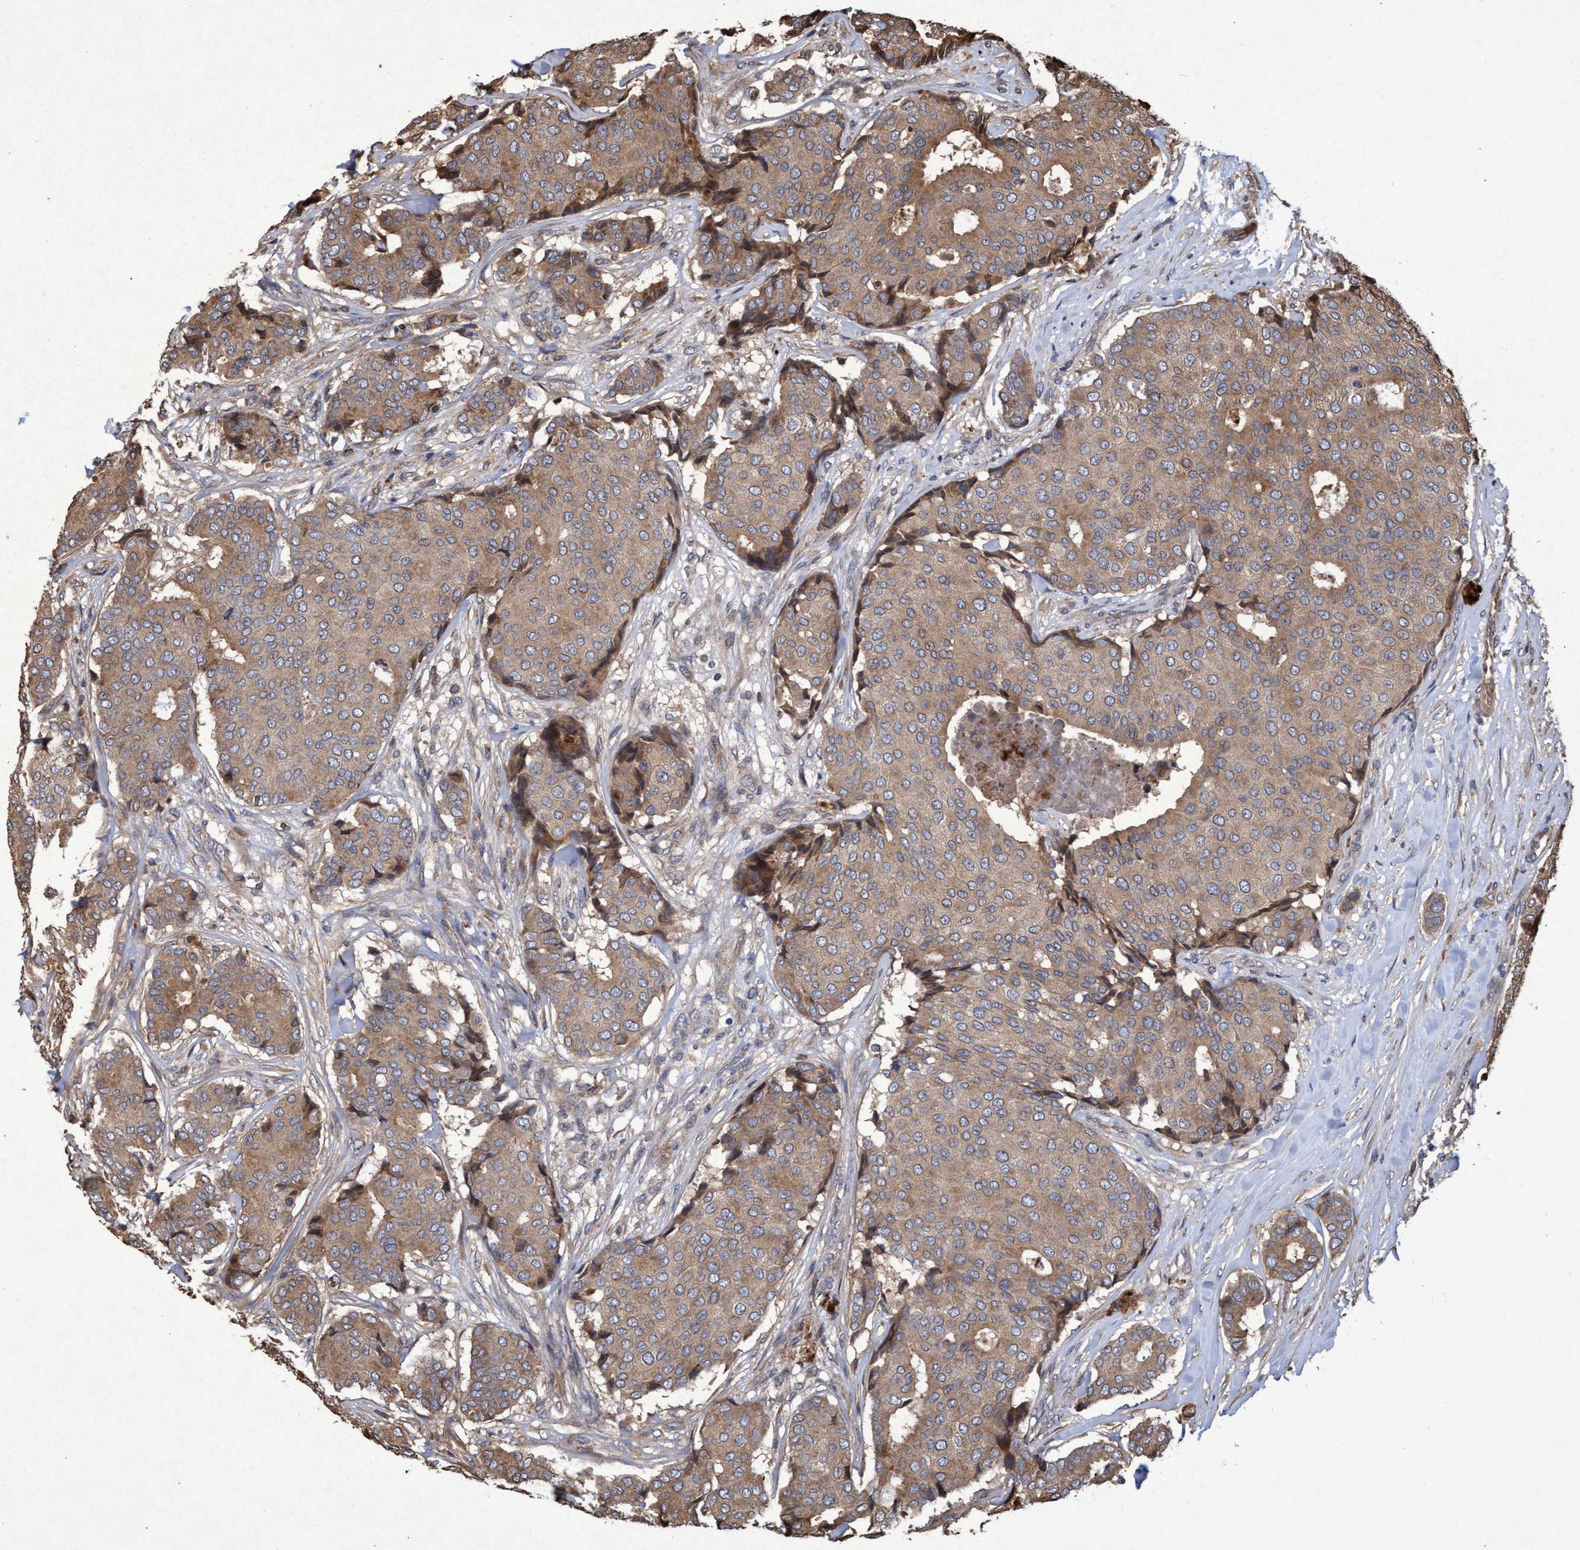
{"staining": {"intensity": "moderate", "quantity": ">75%", "location": "cytoplasmic/membranous"}, "tissue": "breast cancer", "cell_type": "Tumor cells", "image_type": "cancer", "snomed": [{"axis": "morphology", "description": "Duct carcinoma"}, {"axis": "topography", "description": "Breast"}], "caption": "IHC (DAB (3,3'-diaminobenzidine)) staining of human breast cancer shows moderate cytoplasmic/membranous protein expression in about >75% of tumor cells.", "gene": "CHMP6", "patient": {"sex": "female", "age": 75}}